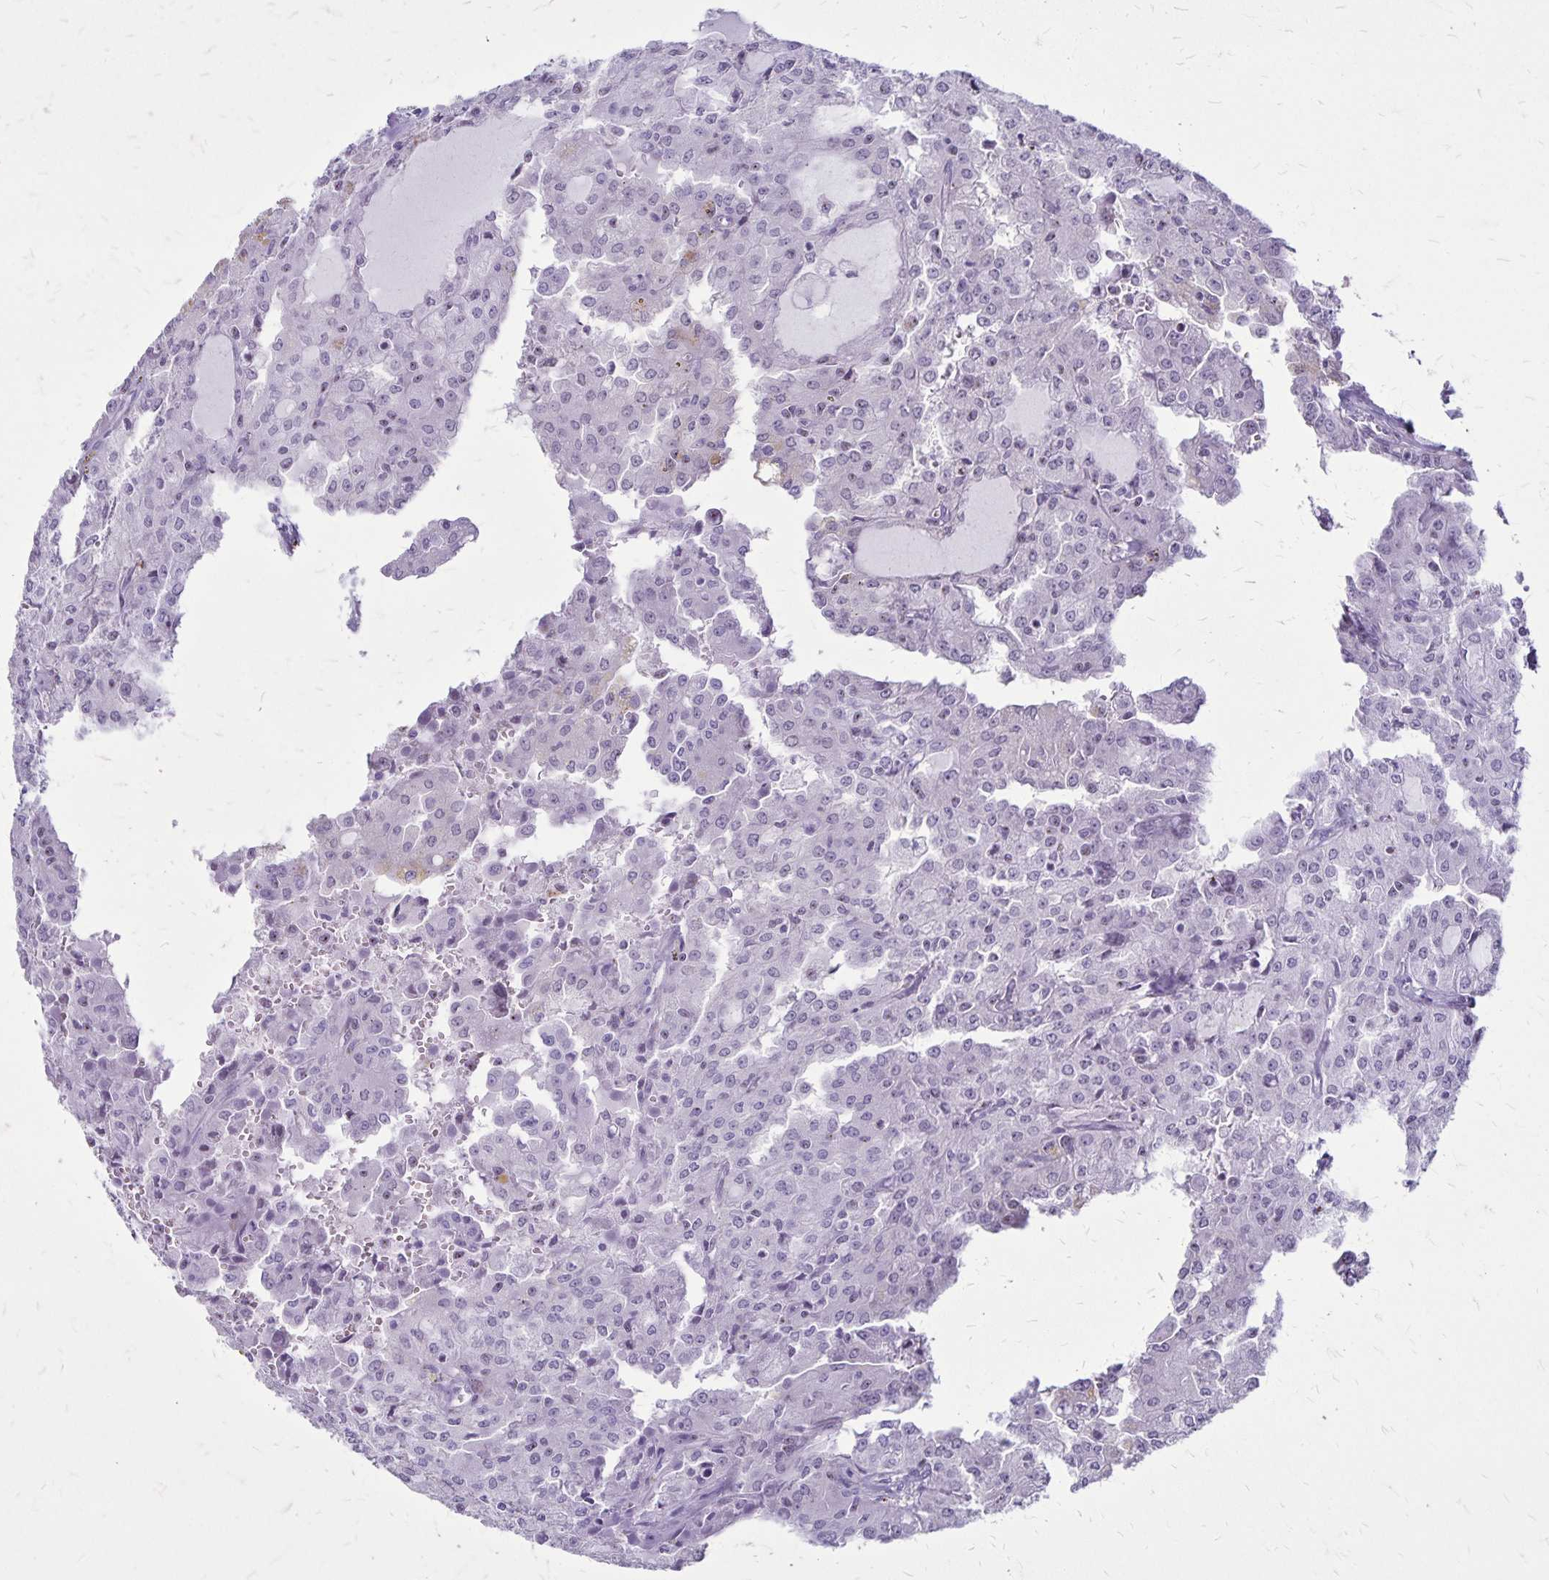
{"staining": {"intensity": "negative", "quantity": "none", "location": "none"}, "tissue": "head and neck cancer", "cell_type": "Tumor cells", "image_type": "cancer", "snomed": [{"axis": "morphology", "description": "Adenocarcinoma, NOS"}, {"axis": "topography", "description": "Head-Neck"}], "caption": "Tumor cells are negative for brown protein staining in head and neck cancer (adenocarcinoma).", "gene": "GP9", "patient": {"sex": "male", "age": 64}}